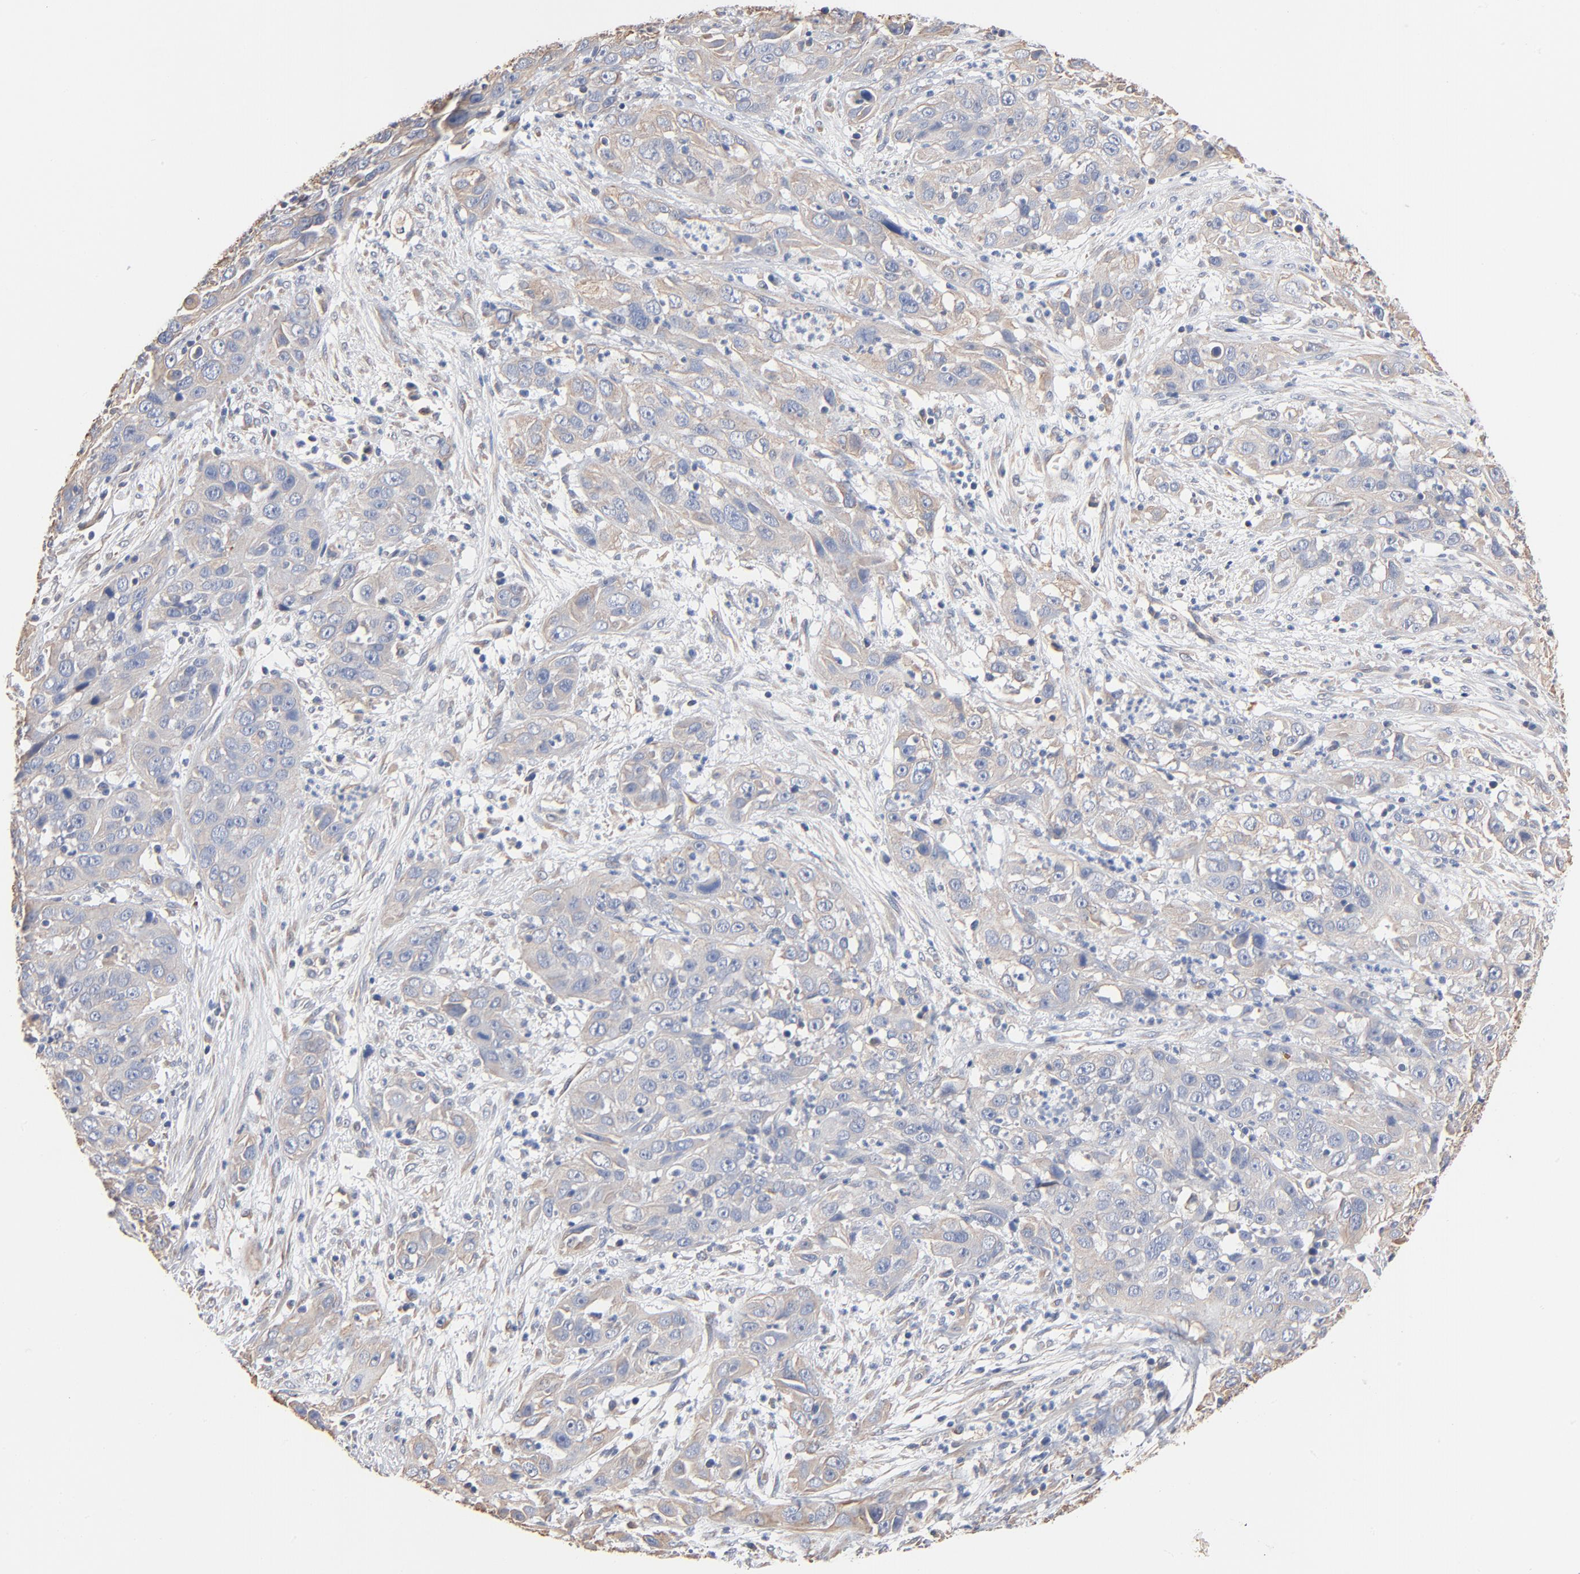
{"staining": {"intensity": "negative", "quantity": "none", "location": "none"}, "tissue": "cervical cancer", "cell_type": "Tumor cells", "image_type": "cancer", "snomed": [{"axis": "morphology", "description": "Squamous cell carcinoma, NOS"}, {"axis": "topography", "description": "Cervix"}], "caption": "Tumor cells show no significant protein staining in cervical squamous cell carcinoma.", "gene": "ABCD4", "patient": {"sex": "female", "age": 32}}